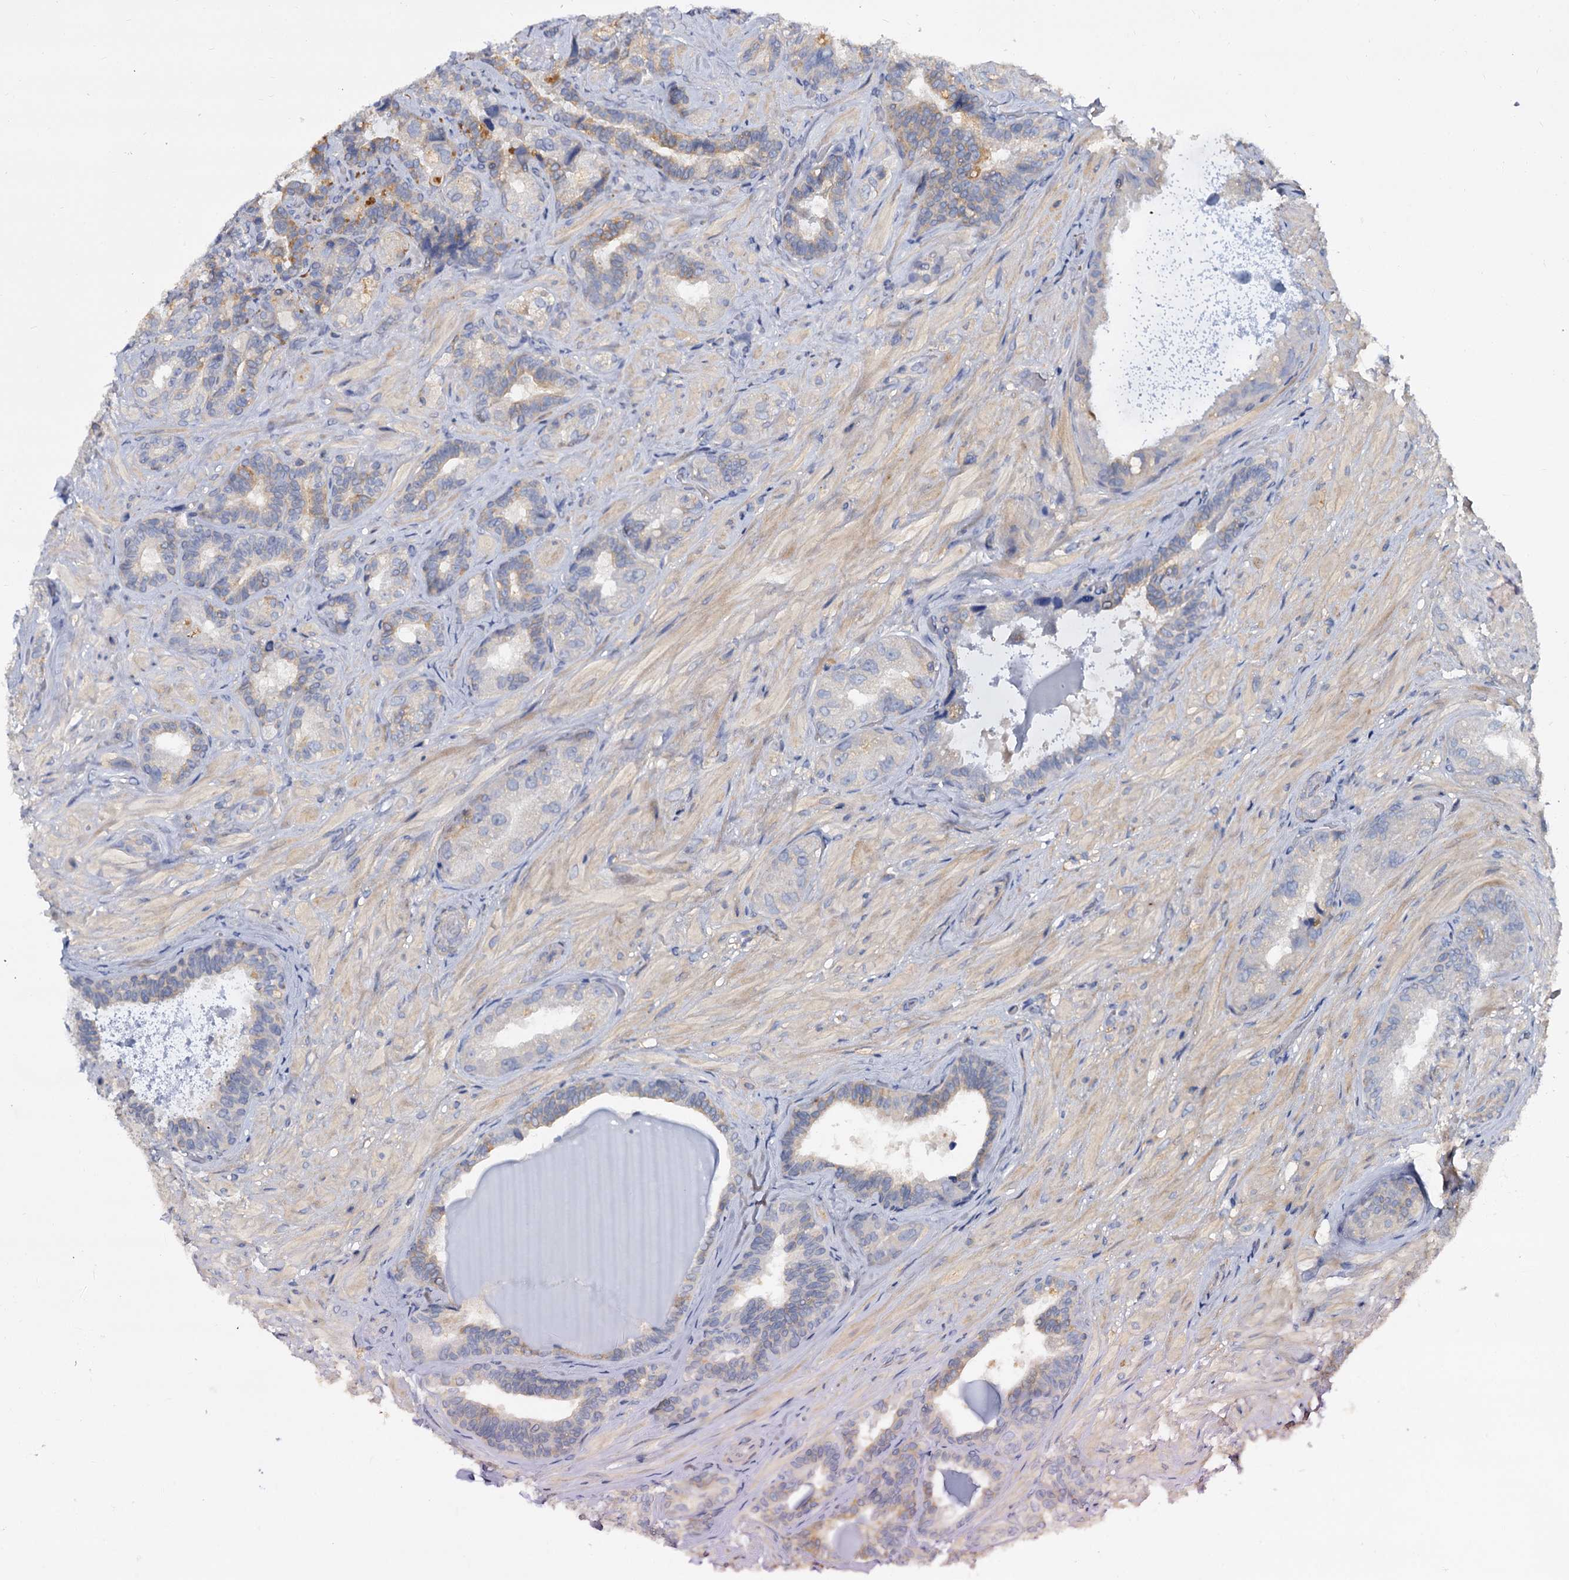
{"staining": {"intensity": "weak", "quantity": "<25%", "location": "cytoplasmic/membranous"}, "tissue": "seminal vesicle", "cell_type": "Glandular cells", "image_type": "normal", "snomed": [{"axis": "morphology", "description": "Normal tissue, NOS"}, {"axis": "topography", "description": "Prostate and seminal vesicle, NOS"}, {"axis": "topography", "description": "Prostate"}, {"axis": "topography", "description": "Seminal veicle"}], "caption": "Immunohistochemical staining of normal human seminal vesicle shows no significant expression in glandular cells.", "gene": "ANKRD13A", "patient": {"sex": "male", "age": 67}}